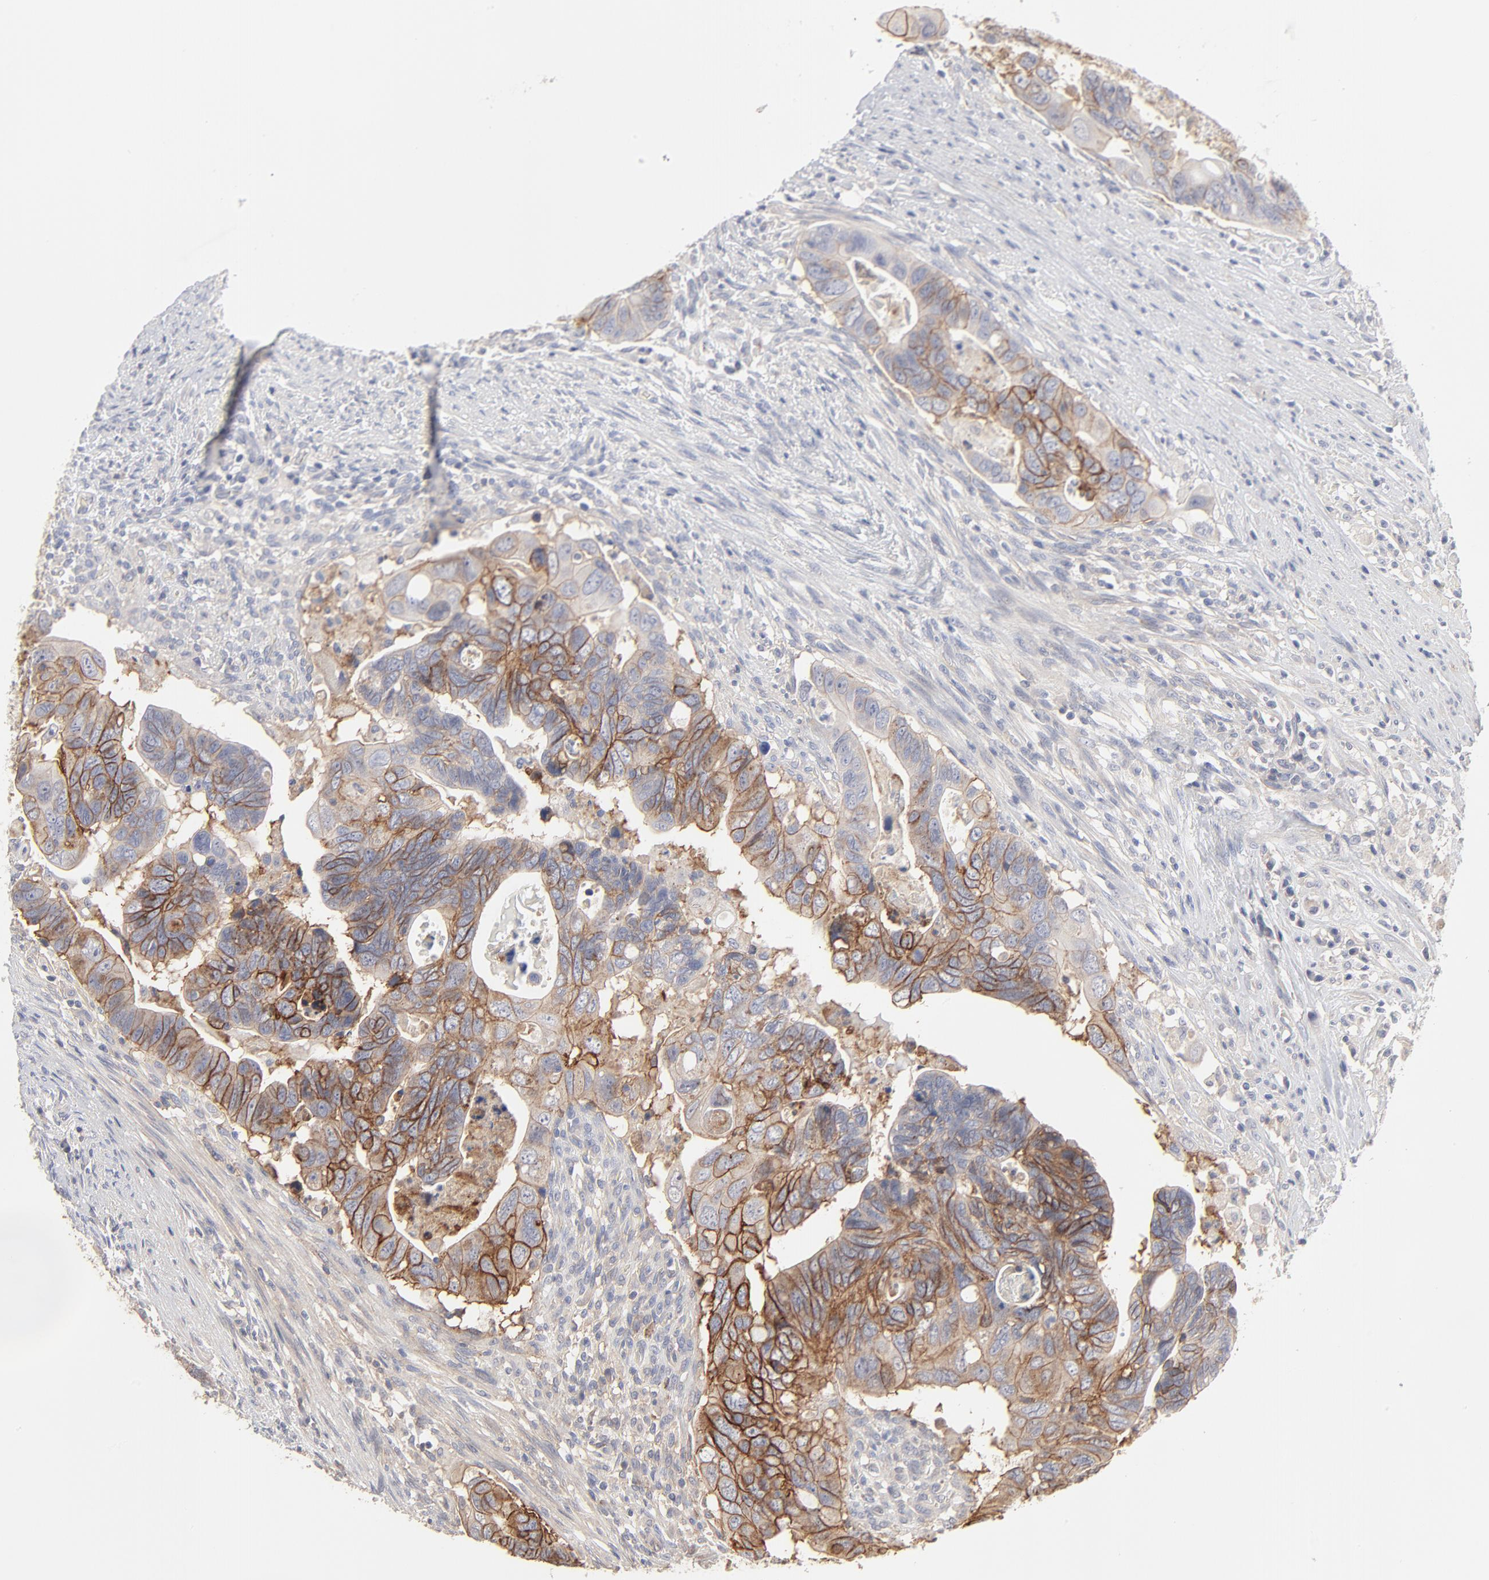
{"staining": {"intensity": "moderate", "quantity": ">75%", "location": "cytoplasmic/membranous"}, "tissue": "colorectal cancer", "cell_type": "Tumor cells", "image_type": "cancer", "snomed": [{"axis": "morphology", "description": "Adenocarcinoma, NOS"}, {"axis": "topography", "description": "Rectum"}], "caption": "Adenocarcinoma (colorectal) stained with DAB (3,3'-diaminobenzidine) IHC reveals medium levels of moderate cytoplasmic/membranous staining in about >75% of tumor cells.", "gene": "SLC16A1", "patient": {"sex": "male", "age": 53}}